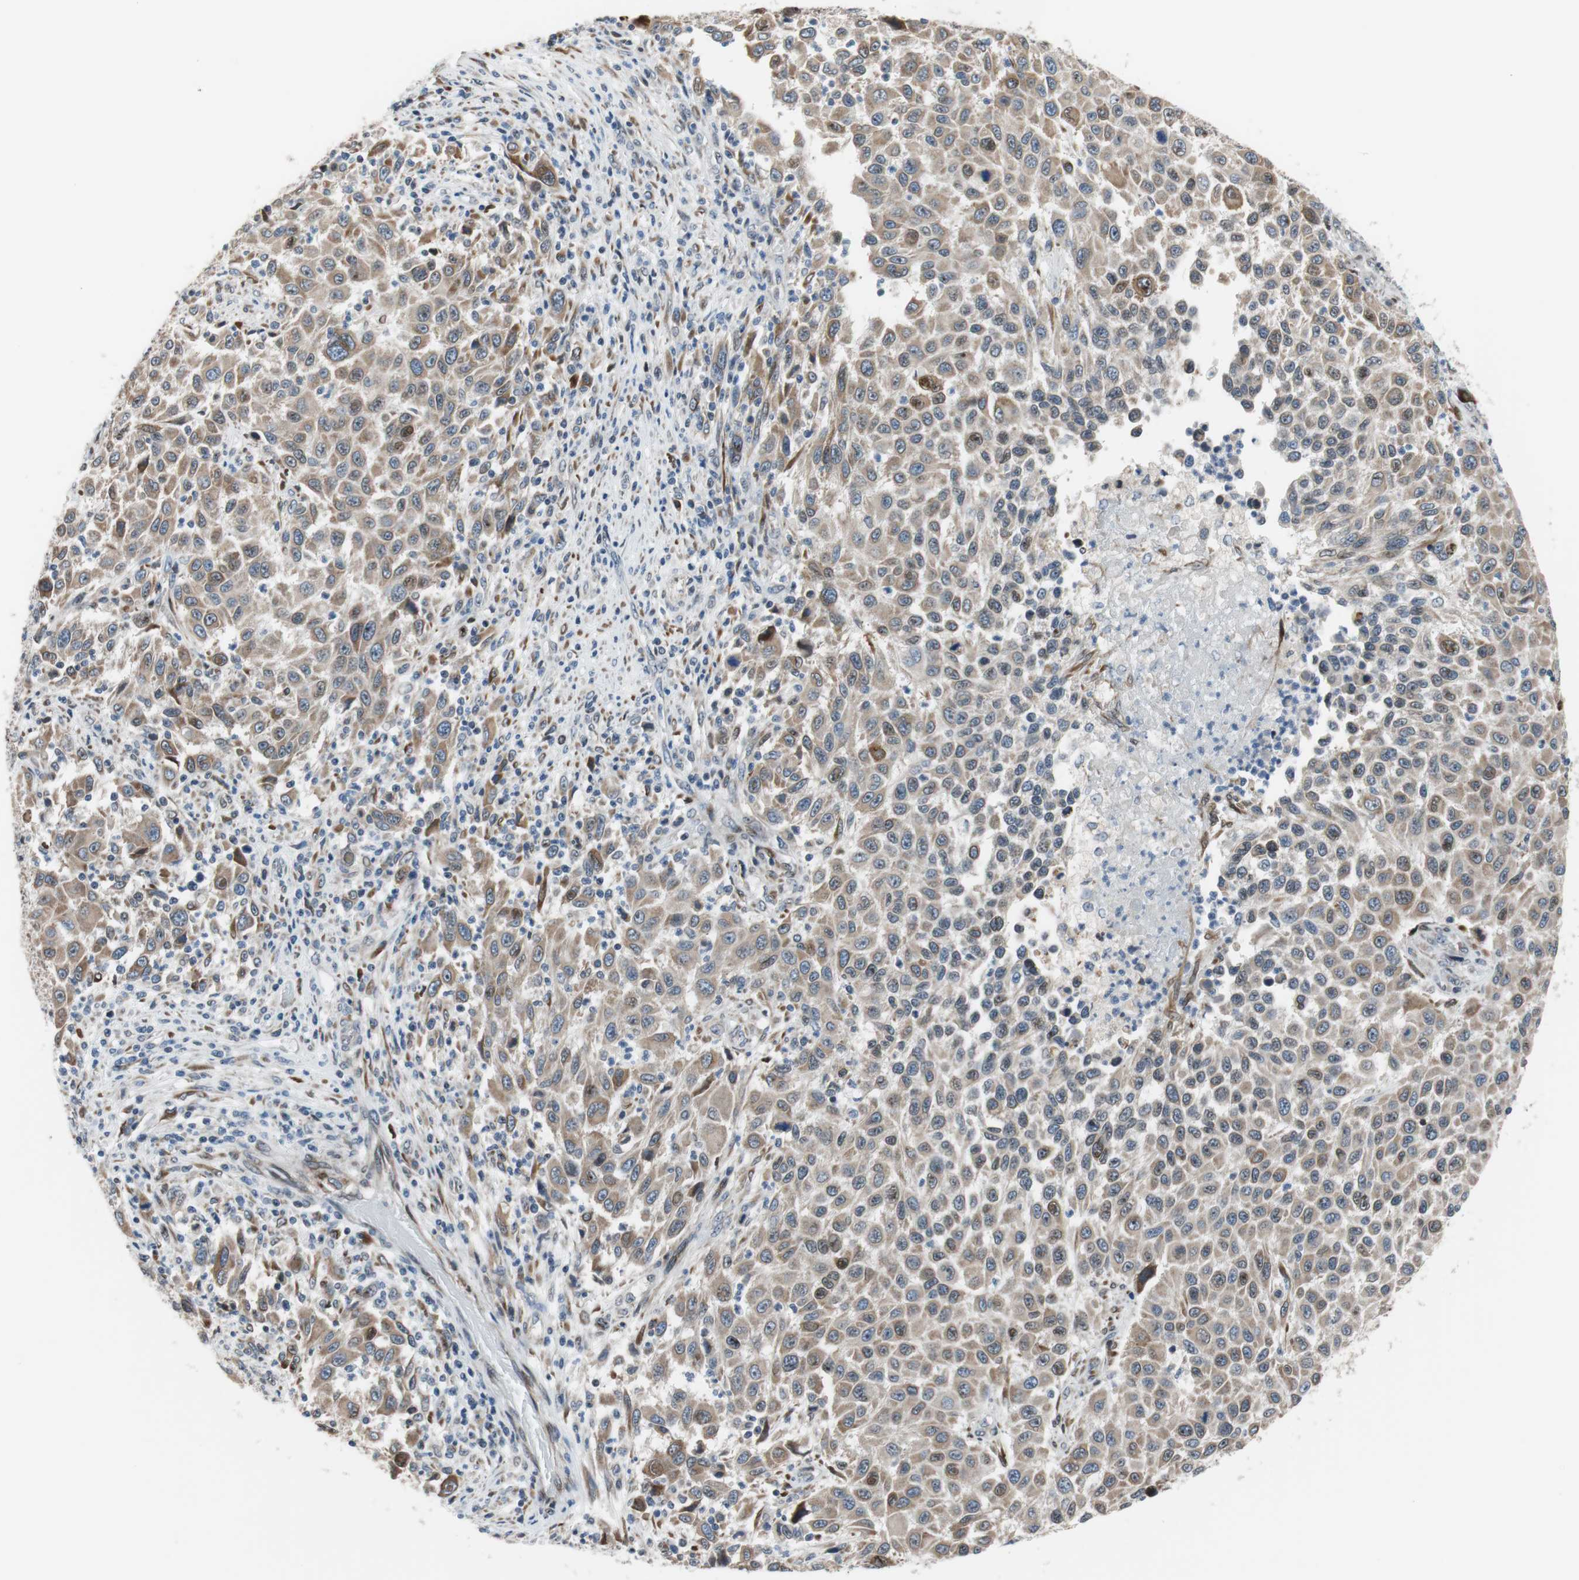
{"staining": {"intensity": "moderate", "quantity": ">75%", "location": "cytoplasmic/membranous"}, "tissue": "melanoma", "cell_type": "Tumor cells", "image_type": "cancer", "snomed": [{"axis": "morphology", "description": "Malignant melanoma, Metastatic site"}, {"axis": "topography", "description": "Lymph node"}], "caption": "Melanoma stained for a protein (brown) displays moderate cytoplasmic/membranous positive staining in about >75% of tumor cells.", "gene": "TMED7", "patient": {"sex": "male", "age": 61}}